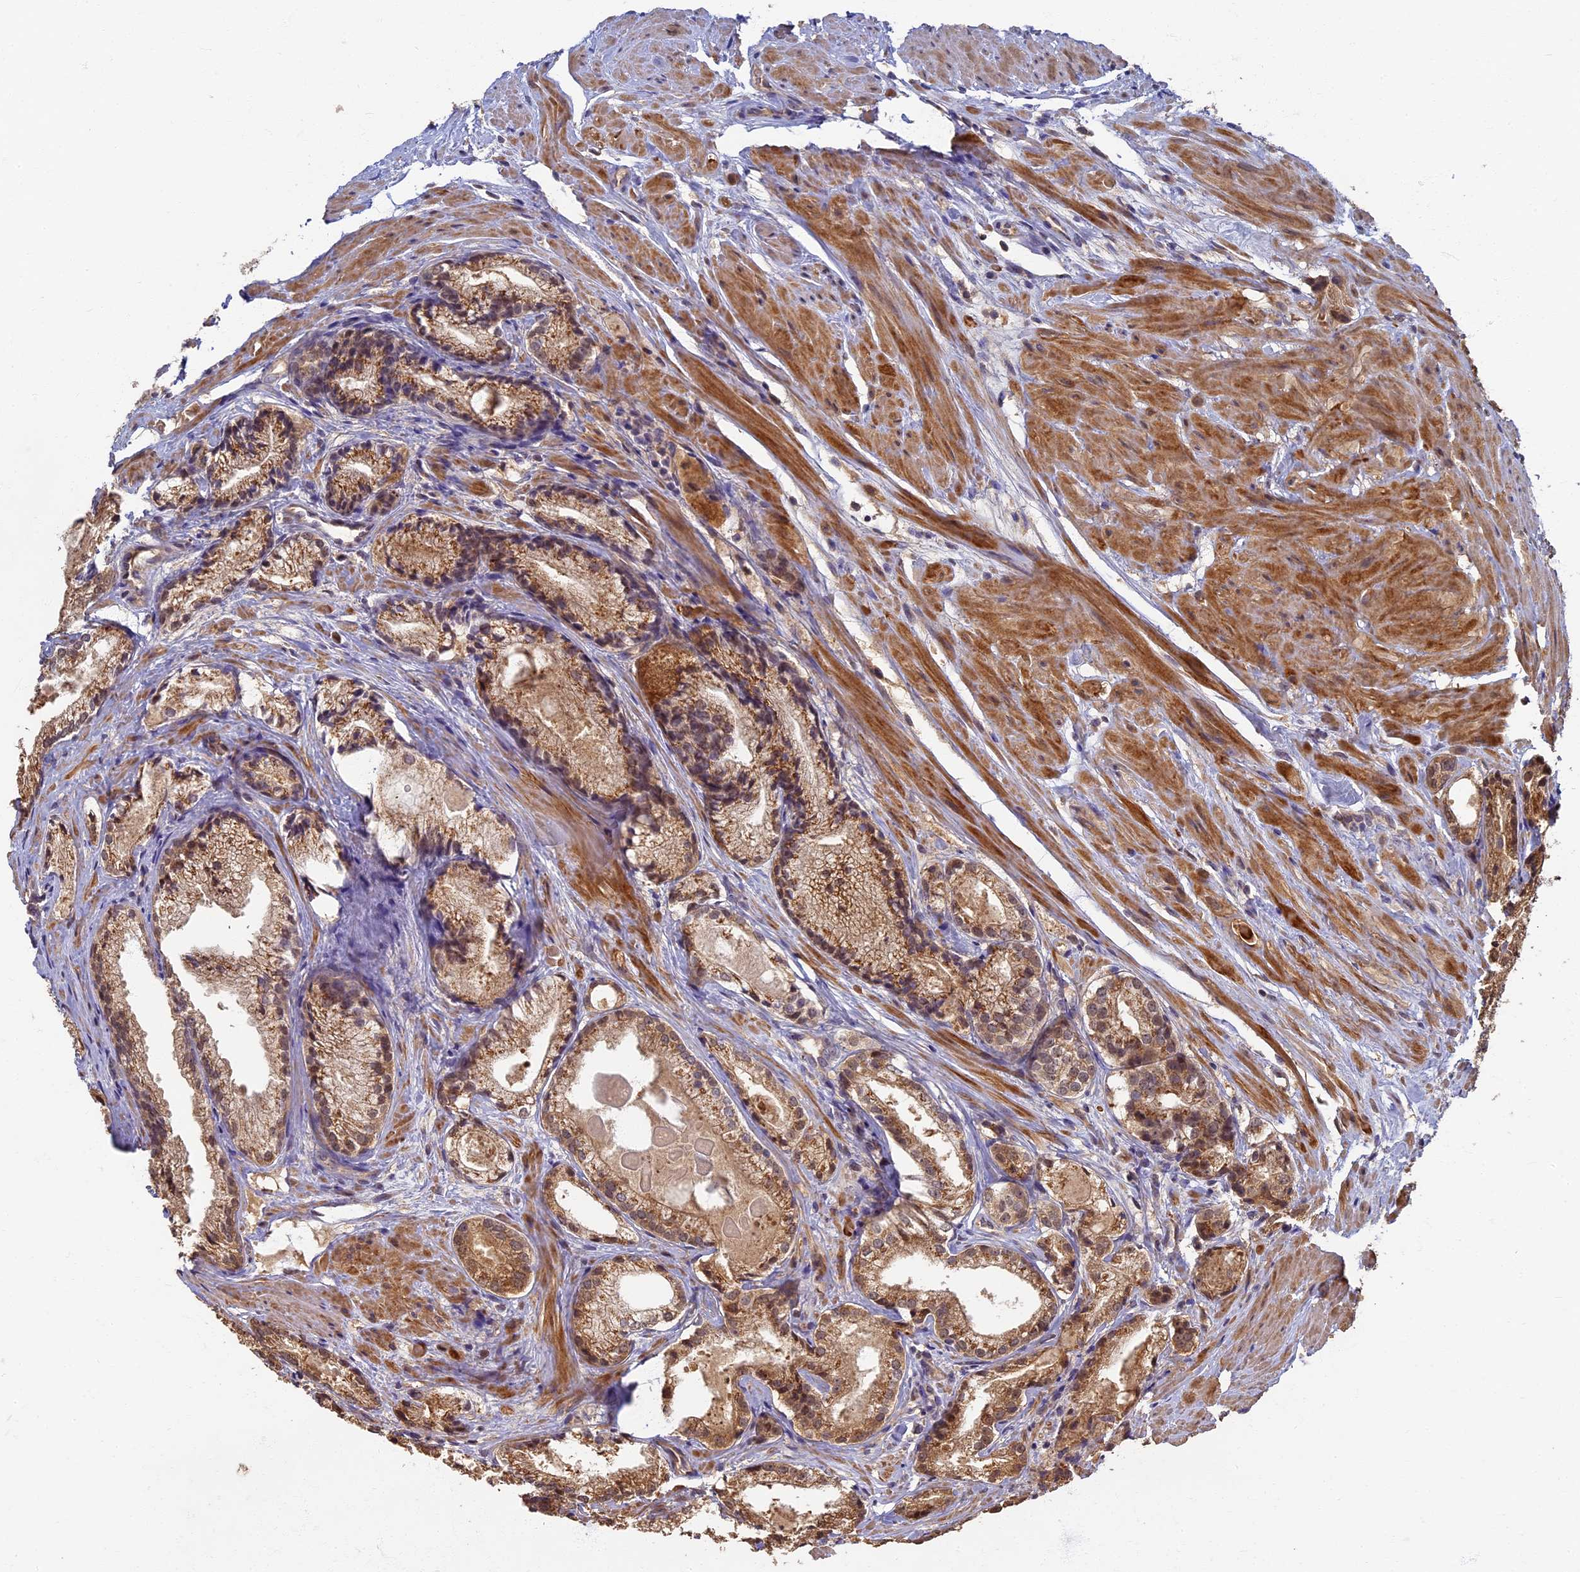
{"staining": {"intensity": "moderate", "quantity": ">75%", "location": "cytoplasmic/membranous"}, "tissue": "prostate cancer", "cell_type": "Tumor cells", "image_type": "cancer", "snomed": [{"axis": "morphology", "description": "Adenocarcinoma, Low grade"}, {"axis": "topography", "description": "Prostate"}], "caption": "Human prostate cancer stained with a protein marker displays moderate staining in tumor cells.", "gene": "RSPH3", "patient": {"sex": "male", "age": 54}}